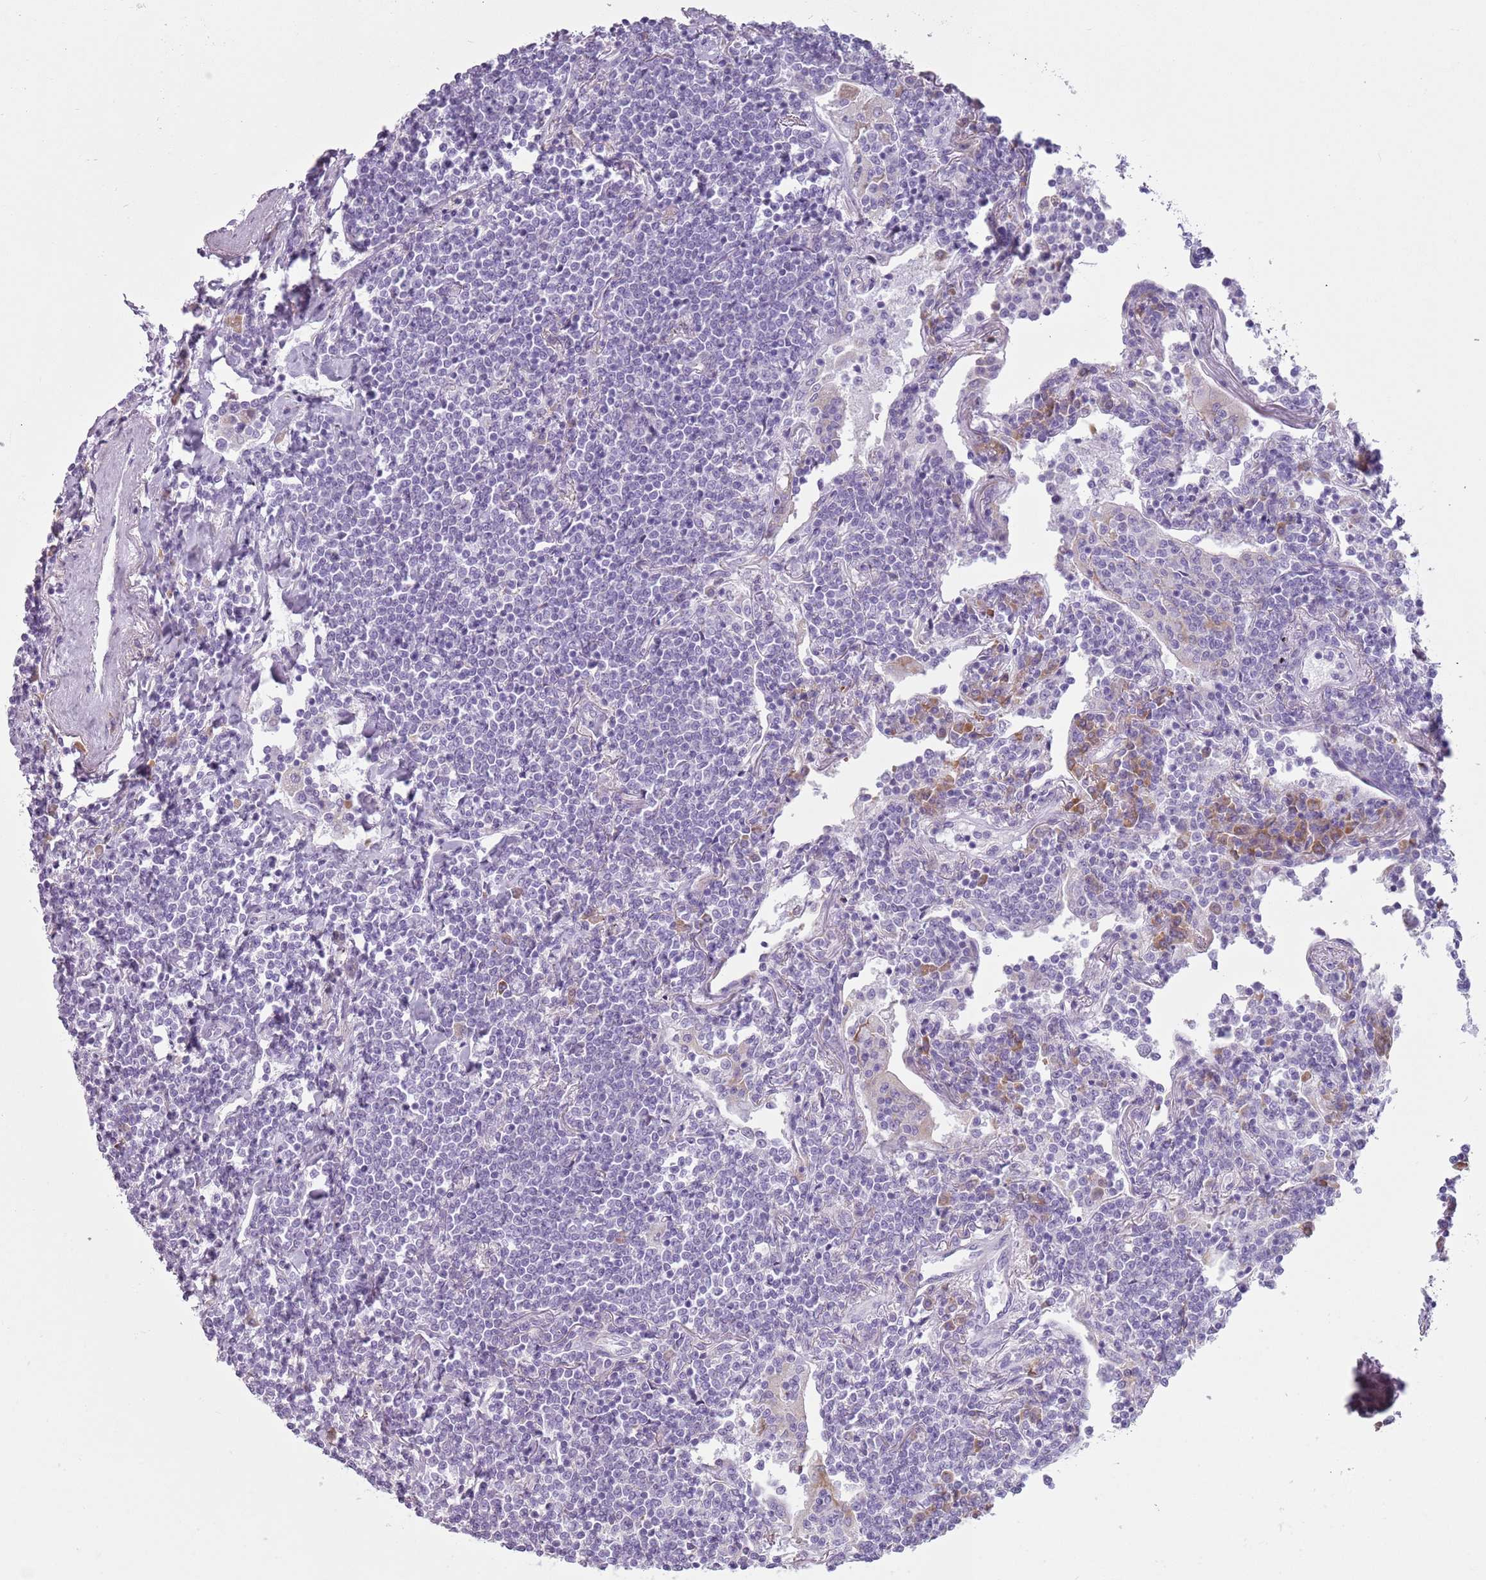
{"staining": {"intensity": "negative", "quantity": "none", "location": "none"}, "tissue": "lymphoma", "cell_type": "Tumor cells", "image_type": "cancer", "snomed": [{"axis": "morphology", "description": "Malignant lymphoma, non-Hodgkin's type, Low grade"}, {"axis": "topography", "description": "Lung"}], "caption": "Malignant lymphoma, non-Hodgkin's type (low-grade) was stained to show a protein in brown. There is no significant expression in tumor cells. (Immunohistochemistry, brightfield microscopy, high magnification).", "gene": "HYOU1", "patient": {"sex": "female", "age": 71}}